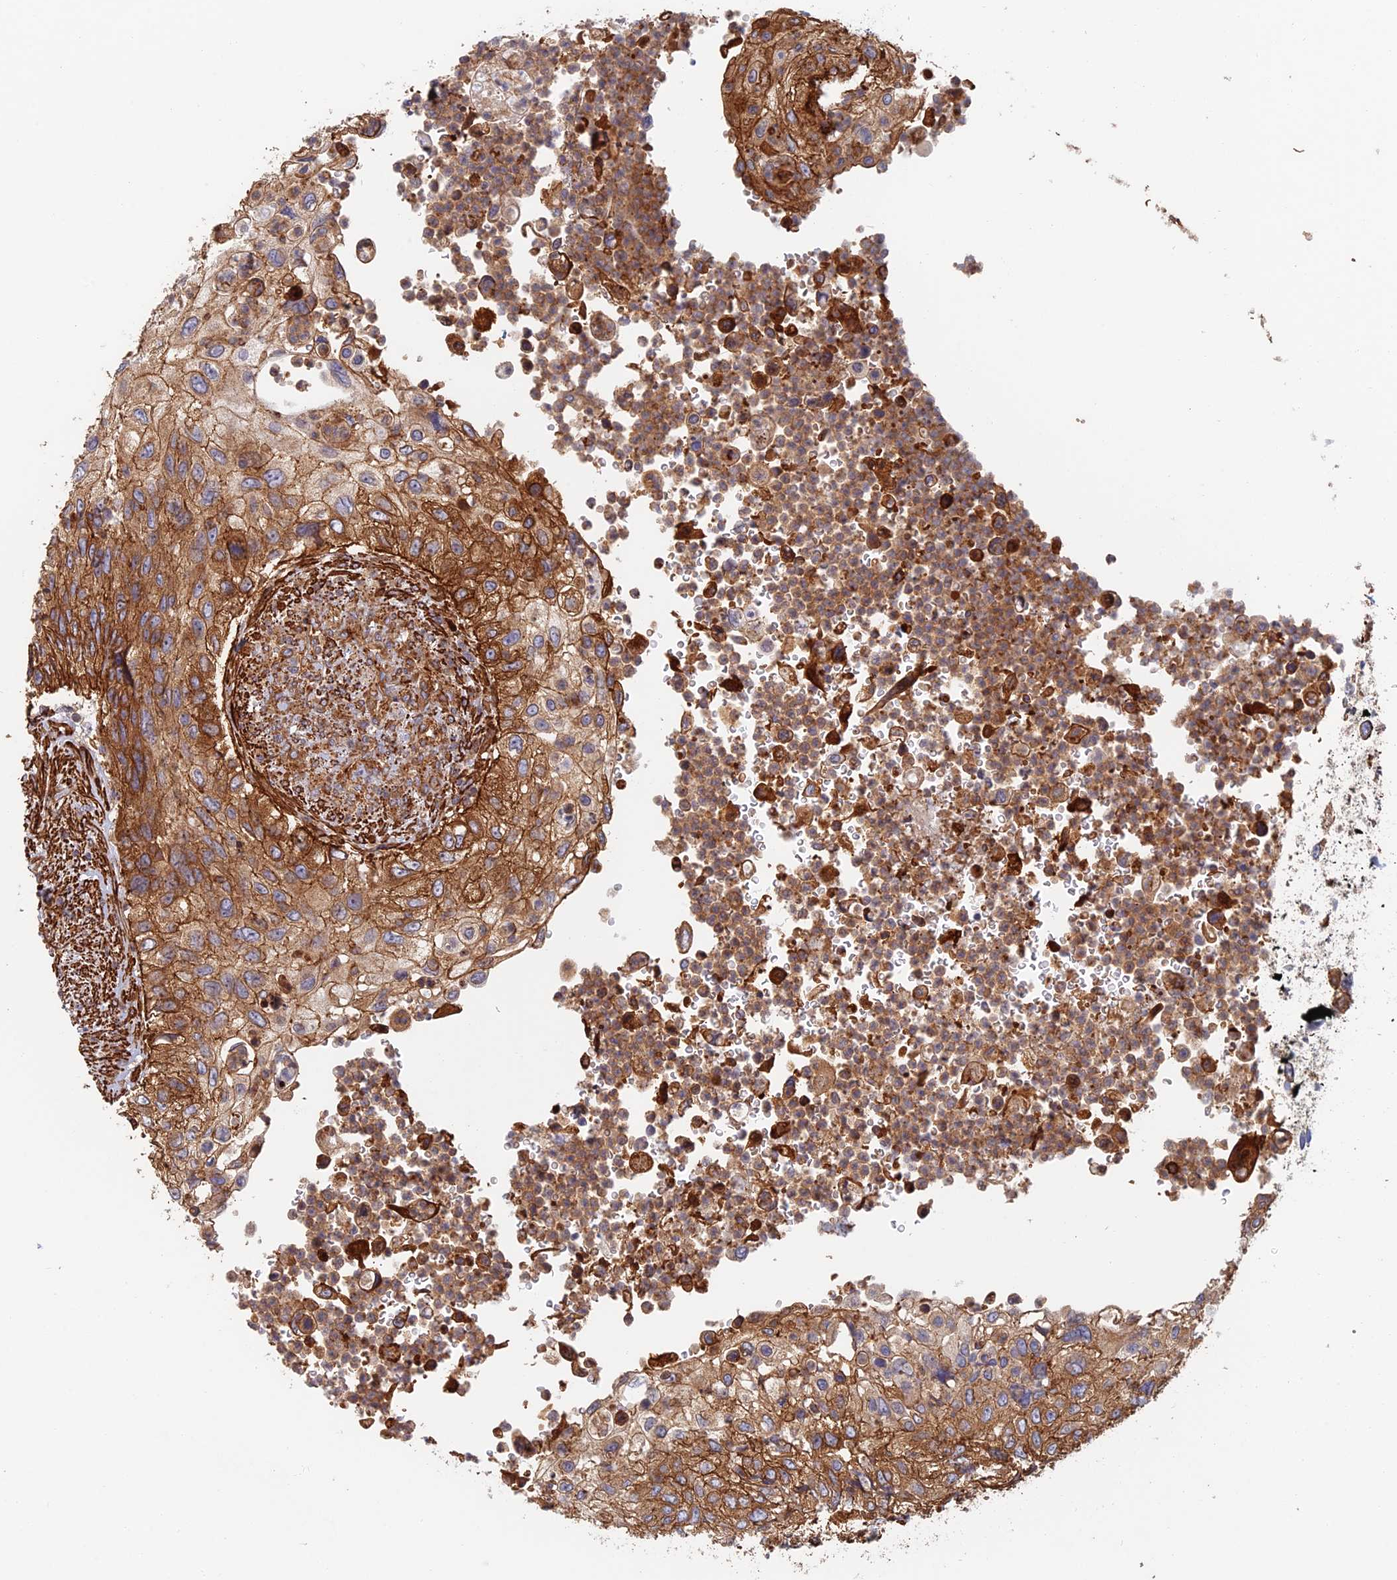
{"staining": {"intensity": "strong", "quantity": ">75%", "location": "cytoplasmic/membranous"}, "tissue": "urothelial cancer", "cell_type": "Tumor cells", "image_type": "cancer", "snomed": [{"axis": "morphology", "description": "Urothelial carcinoma, High grade"}, {"axis": "topography", "description": "Urinary bladder"}], "caption": "Protein staining of urothelial carcinoma (high-grade) tissue reveals strong cytoplasmic/membranous positivity in approximately >75% of tumor cells.", "gene": "PAK4", "patient": {"sex": "female", "age": 60}}